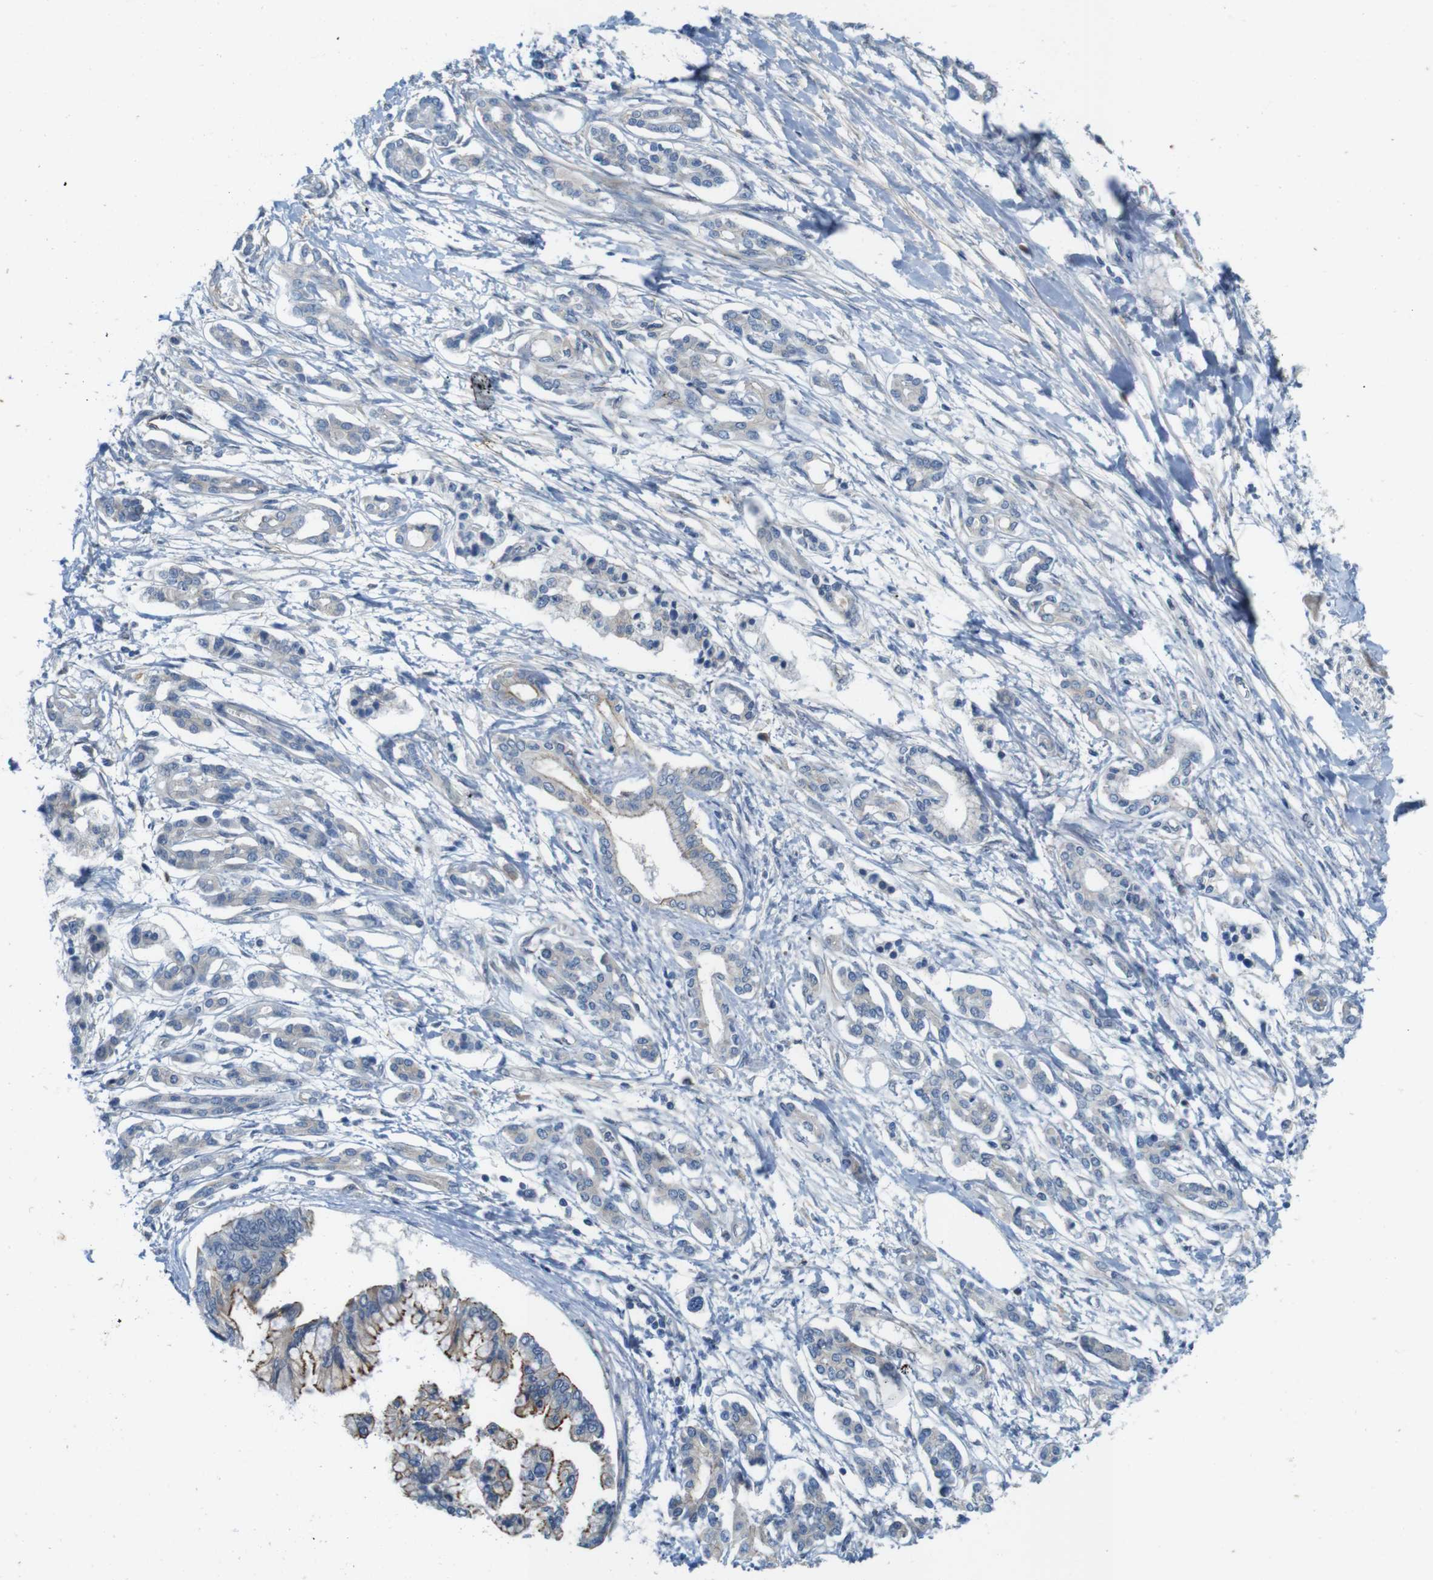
{"staining": {"intensity": "moderate", "quantity": ">75%", "location": "cytoplasmic/membranous"}, "tissue": "pancreatic cancer", "cell_type": "Tumor cells", "image_type": "cancer", "snomed": [{"axis": "morphology", "description": "Adenocarcinoma, NOS"}, {"axis": "topography", "description": "Pancreas"}], "caption": "Protein staining of adenocarcinoma (pancreatic) tissue shows moderate cytoplasmic/membranous expression in about >75% of tumor cells.", "gene": "SKI", "patient": {"sex": "male", "age": 56}}